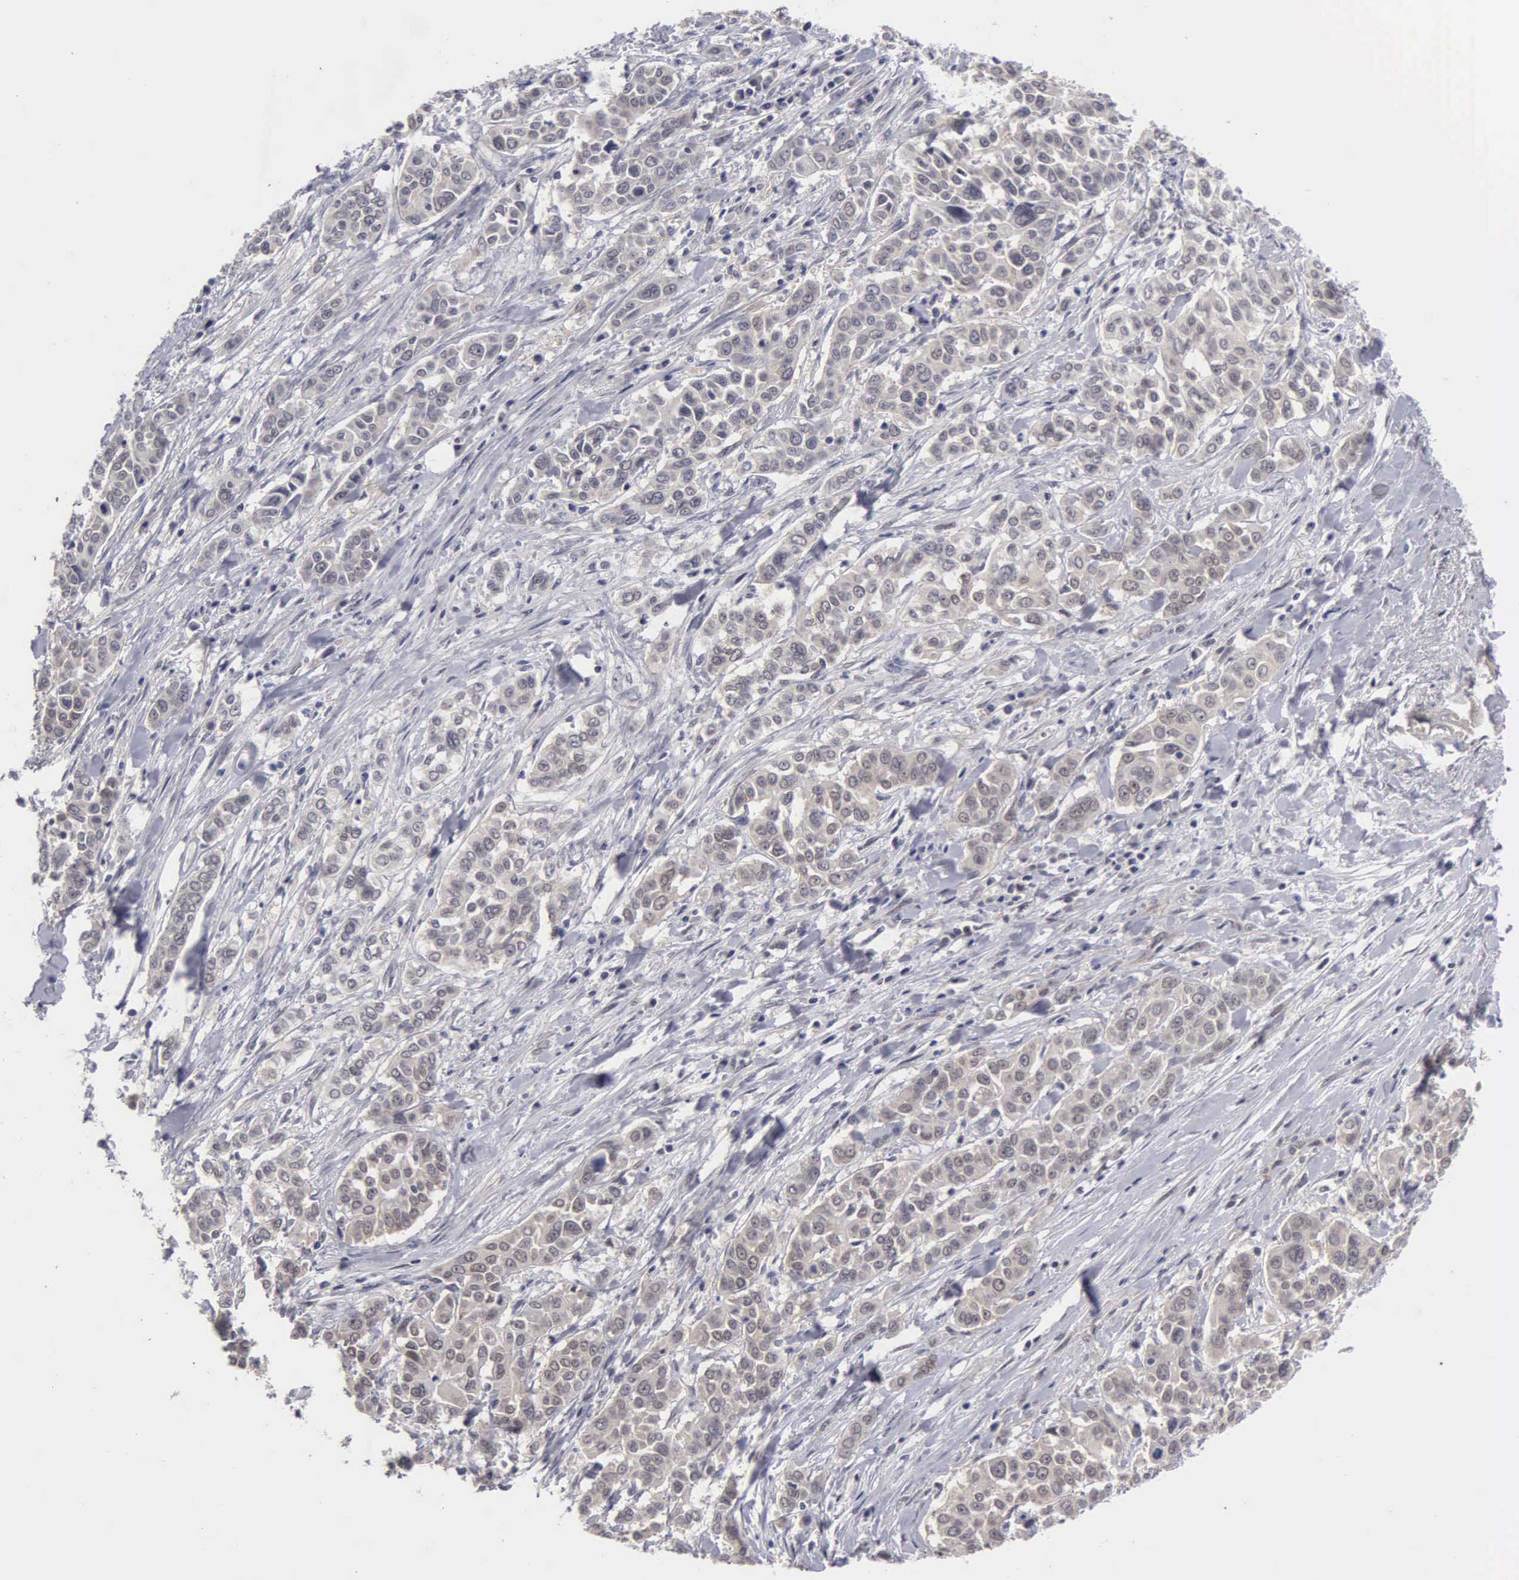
{"staining": {"intensity": "negative", "quantity": "none", "location": "none"}, "tissue": "pancreatic cancer", "cell_type": "Tumor cells", "image_type": "cancer", "snomed": [{"axis": "morphology", "description": "Adenocarcinoma, NOS"}, {"axis": "topography", "description": "Pancreas"}], "caption": "DAB immunohistochemical staining of adenocarcinoma (pancreatic) displays no significant staining in tumor cells. (Brightfield microscopy of DAB IHC at high magnification).", "gene": "ZBTB33", "patient": {"sex": "female", "age": 52}}